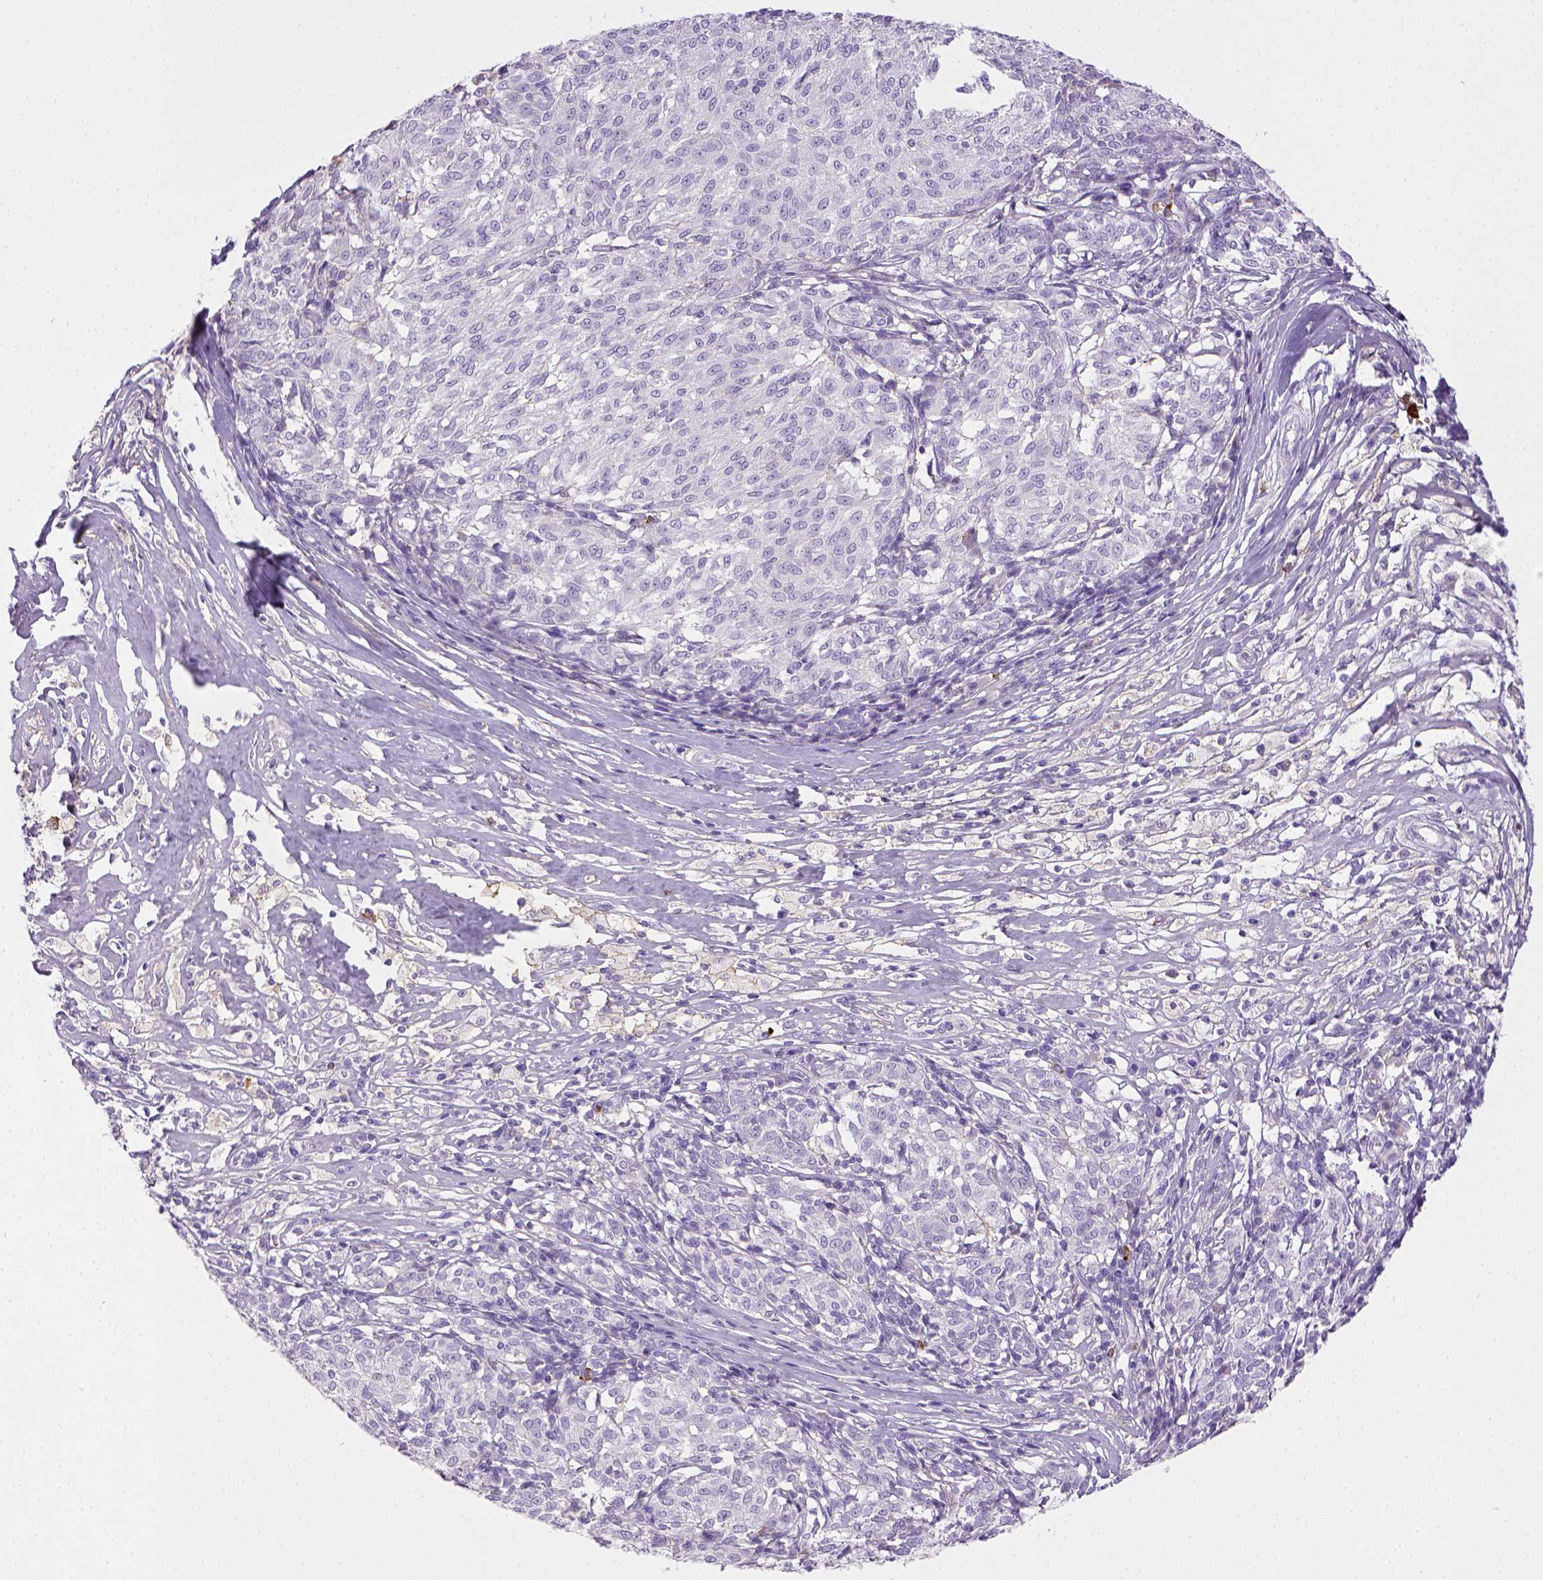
{"staining": {"intensity": "negative", "quantity": "none", "location": "none"}, "tissue": "melanoma", "cell_type": "Tumor cells", "image_type": "cancer", "snomed": [{"axis": "morphology", "description": "Malignant melanoma, NOS"}, {"axis": "topography", "description": "Skin"}], "caption": "Immunohistochemistry histopathology image of neoplastic tissue: malignant melanoma stained with DAB reveals no significant protein staining in tumor cells.", "gene": "ITGAM", "patient": {"sex": "female", "age": 72}}